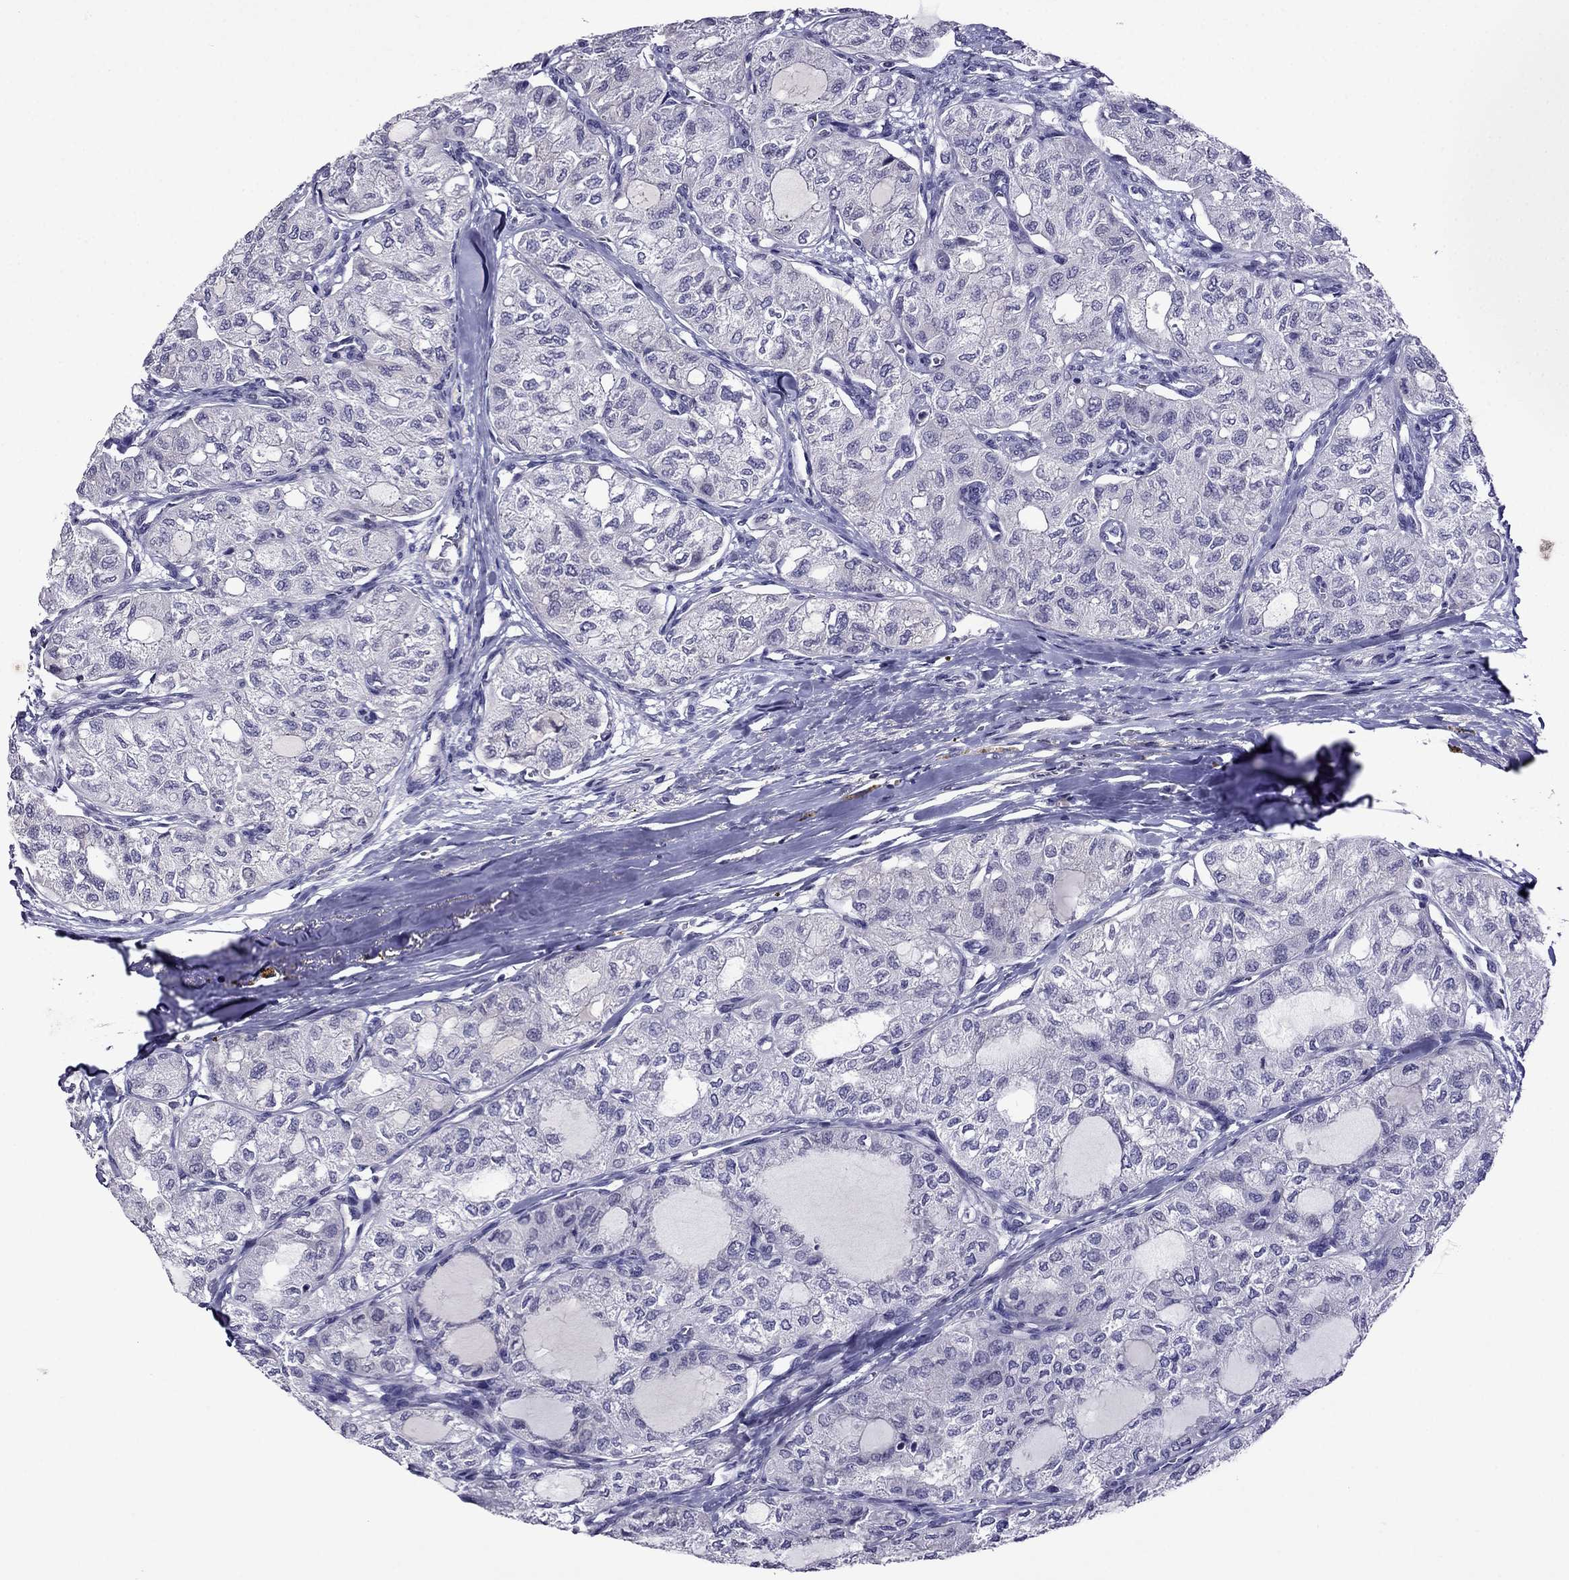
{"staining": {"intensity": "negative", "quantity": "none", "location": "none"}, "tissue": "thyroid cancer", "cell_type": "Tumor cells", "image_type": "cancer", "snomed": [{"axis": "morphology", "description": "Follicular adenoma carcinoma, NOS"}, {"axis": "topography", "description": "Thyroid gland"}], "caption": "The micrograph reveals no staining of tumor cells in follicular adenoma carcinoma (thyroid).", "gene": "SPTBN4", "patient": {"sex": "male", "age": 75}}